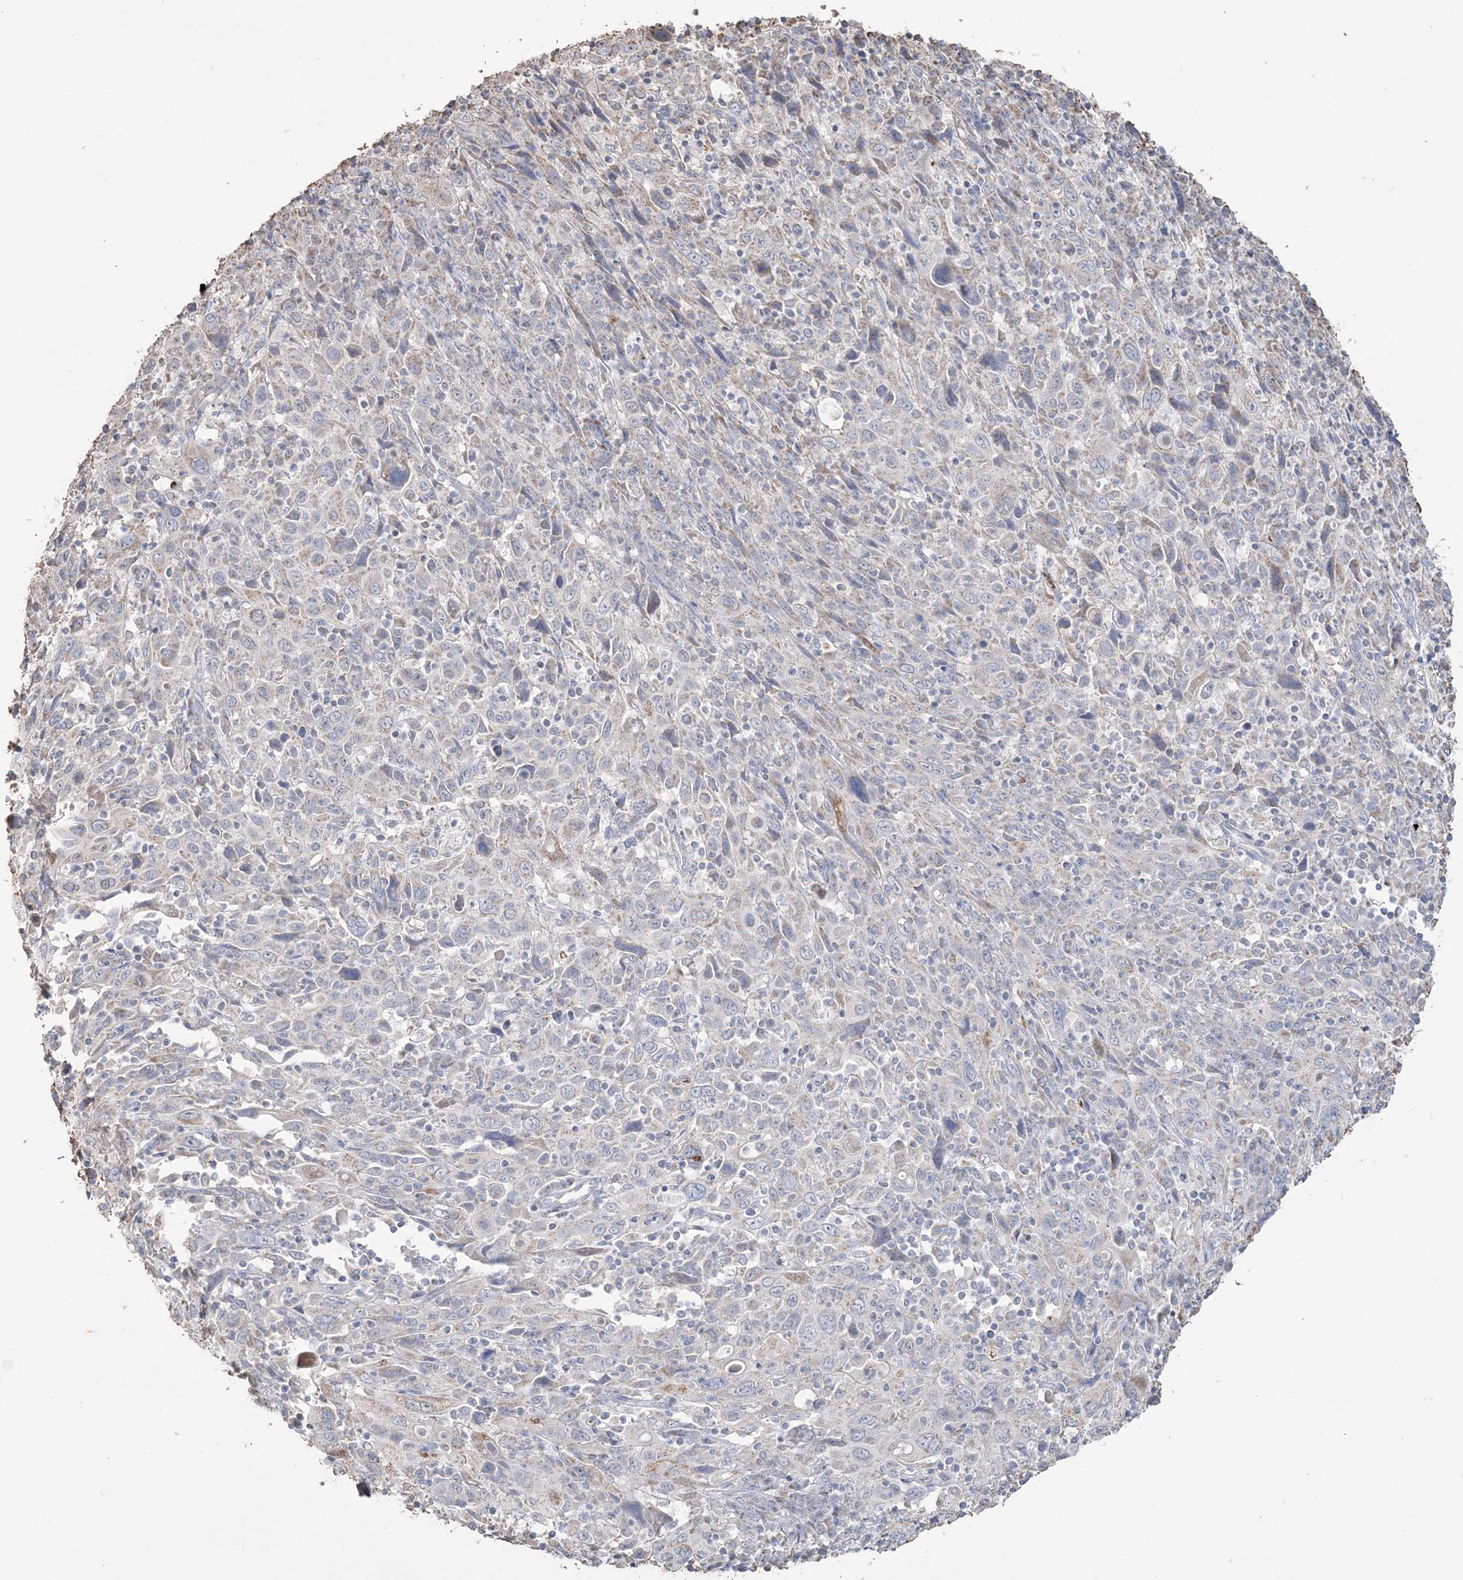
{"staining": {"intensity": "weak", "quantity": "<25%", "location": "cytoplasmic/membranous"}, "tissue": "cervical cancer", "cell_type": "Tumor cells", "image_type": "cancer", "snomed": [{"axis": "morphology", "description": "Squamous cell carcinoma, NOS"}, {"axis": "topography", "description": "Cervix"}], "caption": "Tumor cells show no significant protein expression in cervical cancer.", "gene": "SFMBT2", "patient": {"sex": "female", "age": 46}}